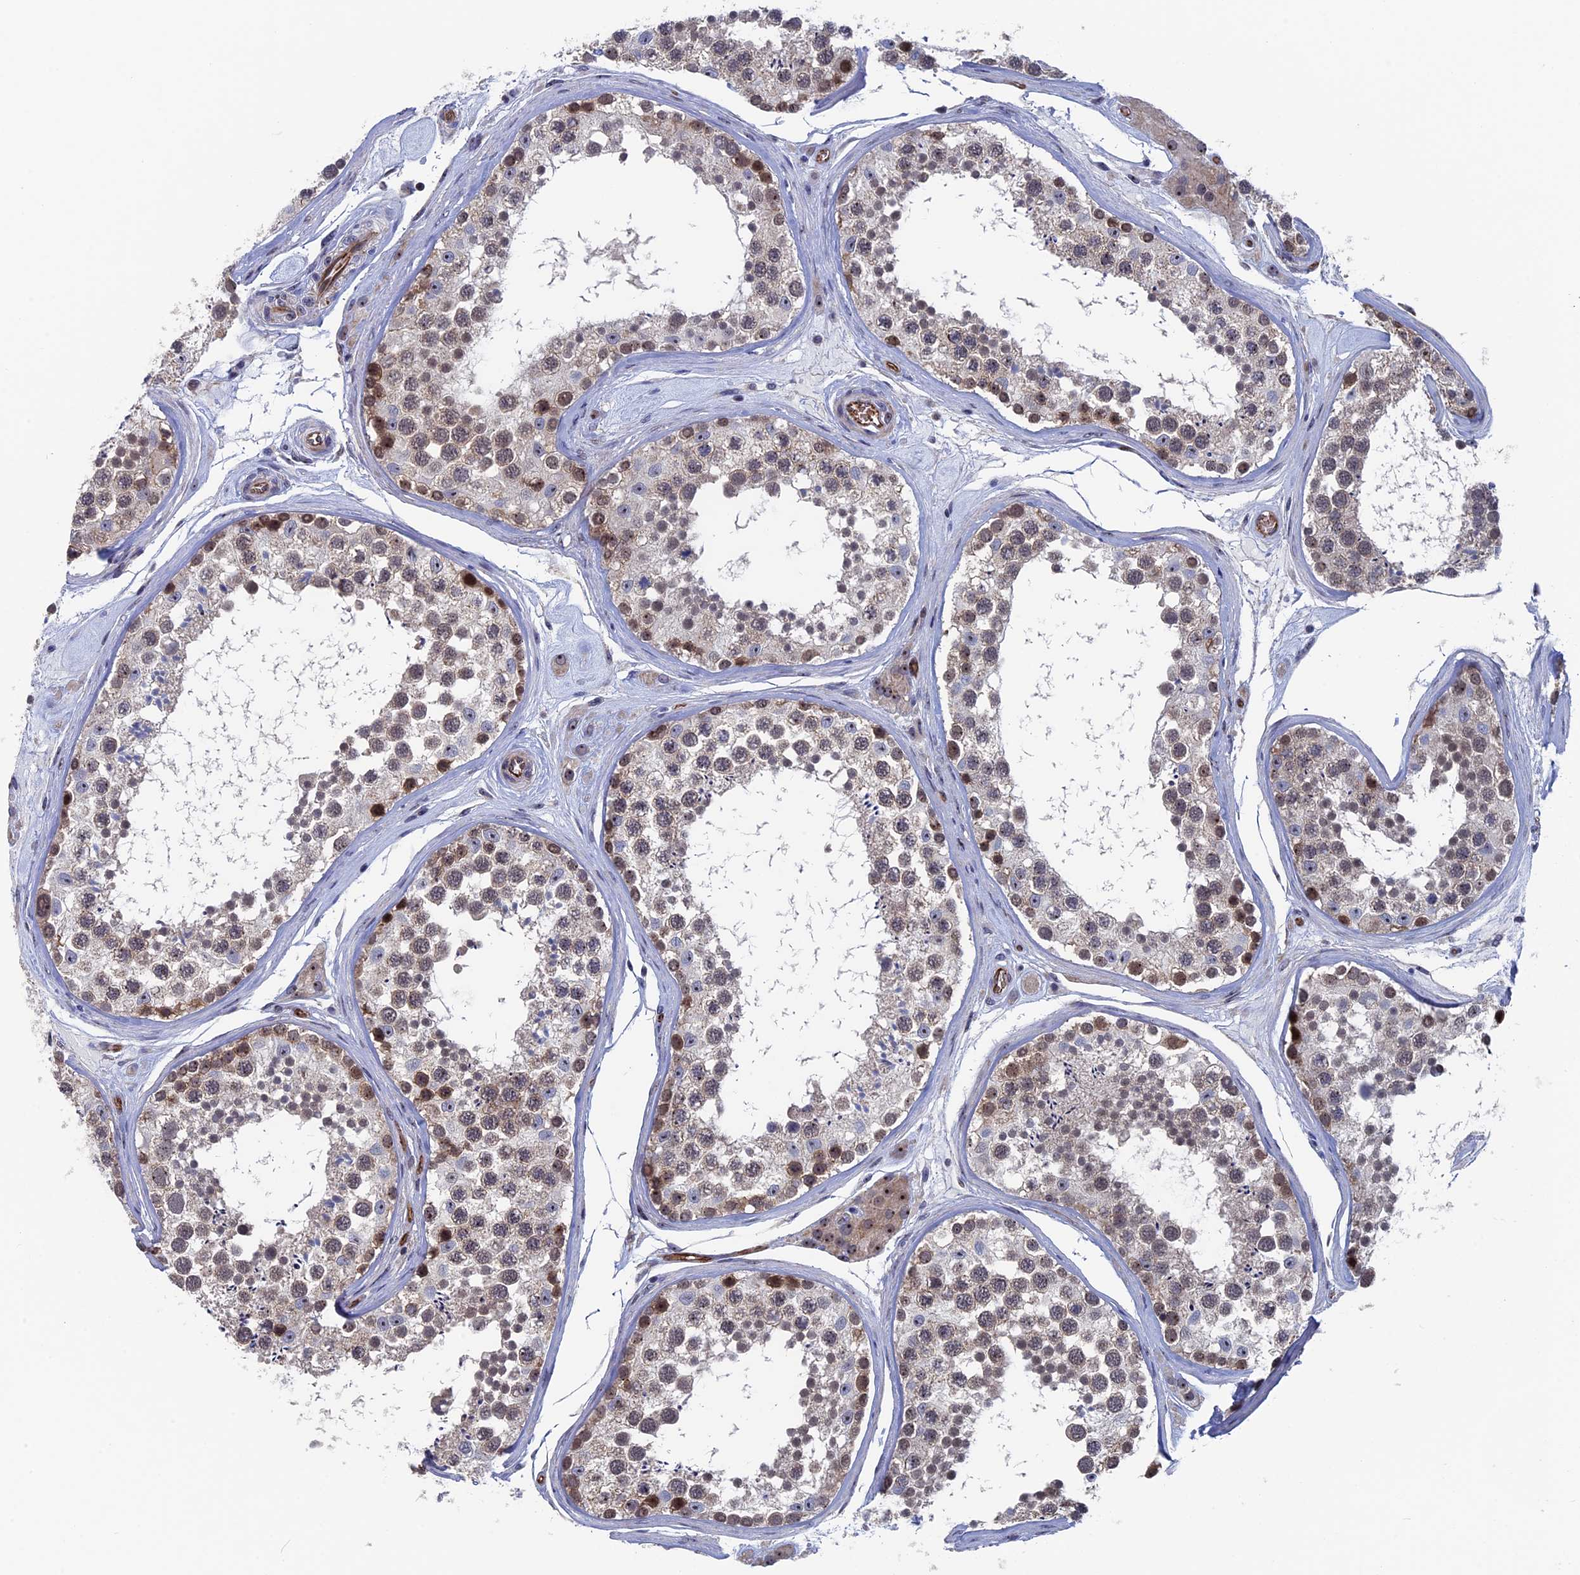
{"staining": {"intensity": "moderate", "quantity": "<25%", "location": "cytoplasmic/membranous,nuclear"}, "tissue": "testis", "cell_type": "Cells in seminiferous ducts", "image_type": "normal", "snomed": [{"axis": "morphology", "description": "Normal tissue, NOS"}, {"axis": "topography", "description": "Testis"}], "caption": "High-magnification brightfield microscopy of benign testis stained with DAB (3,3'-diaminobenzidine) (brown) and counterstained with hematoxylin (blue). cells in seminiferous ducts exhibit moderate cytoplasmic/membranous,nuclear expression is seen in about<25% of cells. The protein is shown in brown color, while the nuclei are stained blue.", "gene": "EXOSC9", "patient": {"sex": "male", "age": 46}}